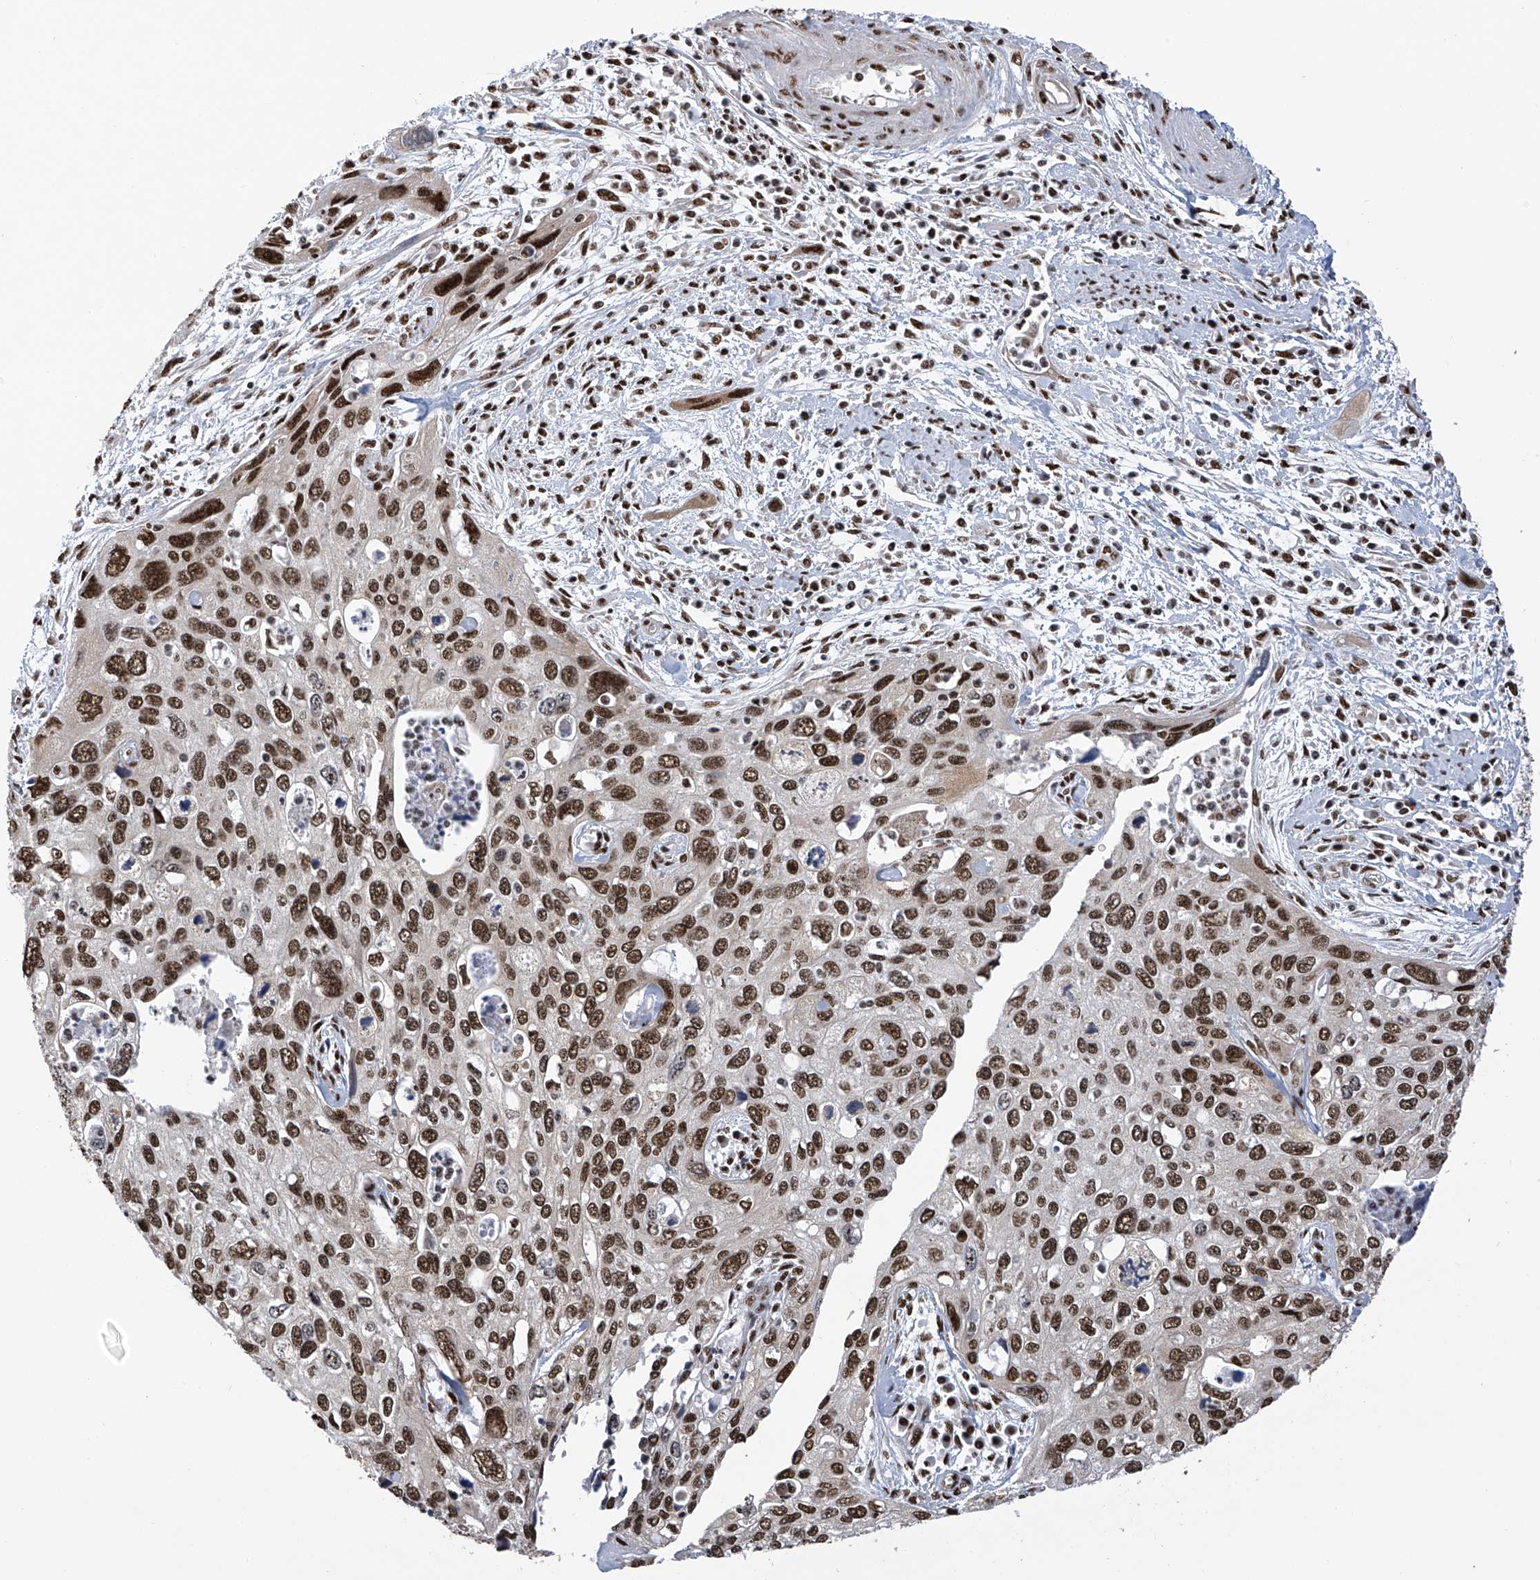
{"staining": {"intensity": "strong", "quantity": ">75%", "location": "nuclear"}, "tissue": "cervical cancer", "cell_type": "Tumor cells", "image_type": "cancer", "snomed": [{"axis": "morphology", "description": "Squamous cell carcinoma, NOS"}, {"axis": "topography", "description": "Cervix"}], "caption": "An image of squamous cell carcinoma (cervical) stained for a protein shows strong nuclear brown staining in tumor cells.", "gene": "APLF", "patient": {"sex": "female", "age": 55}}